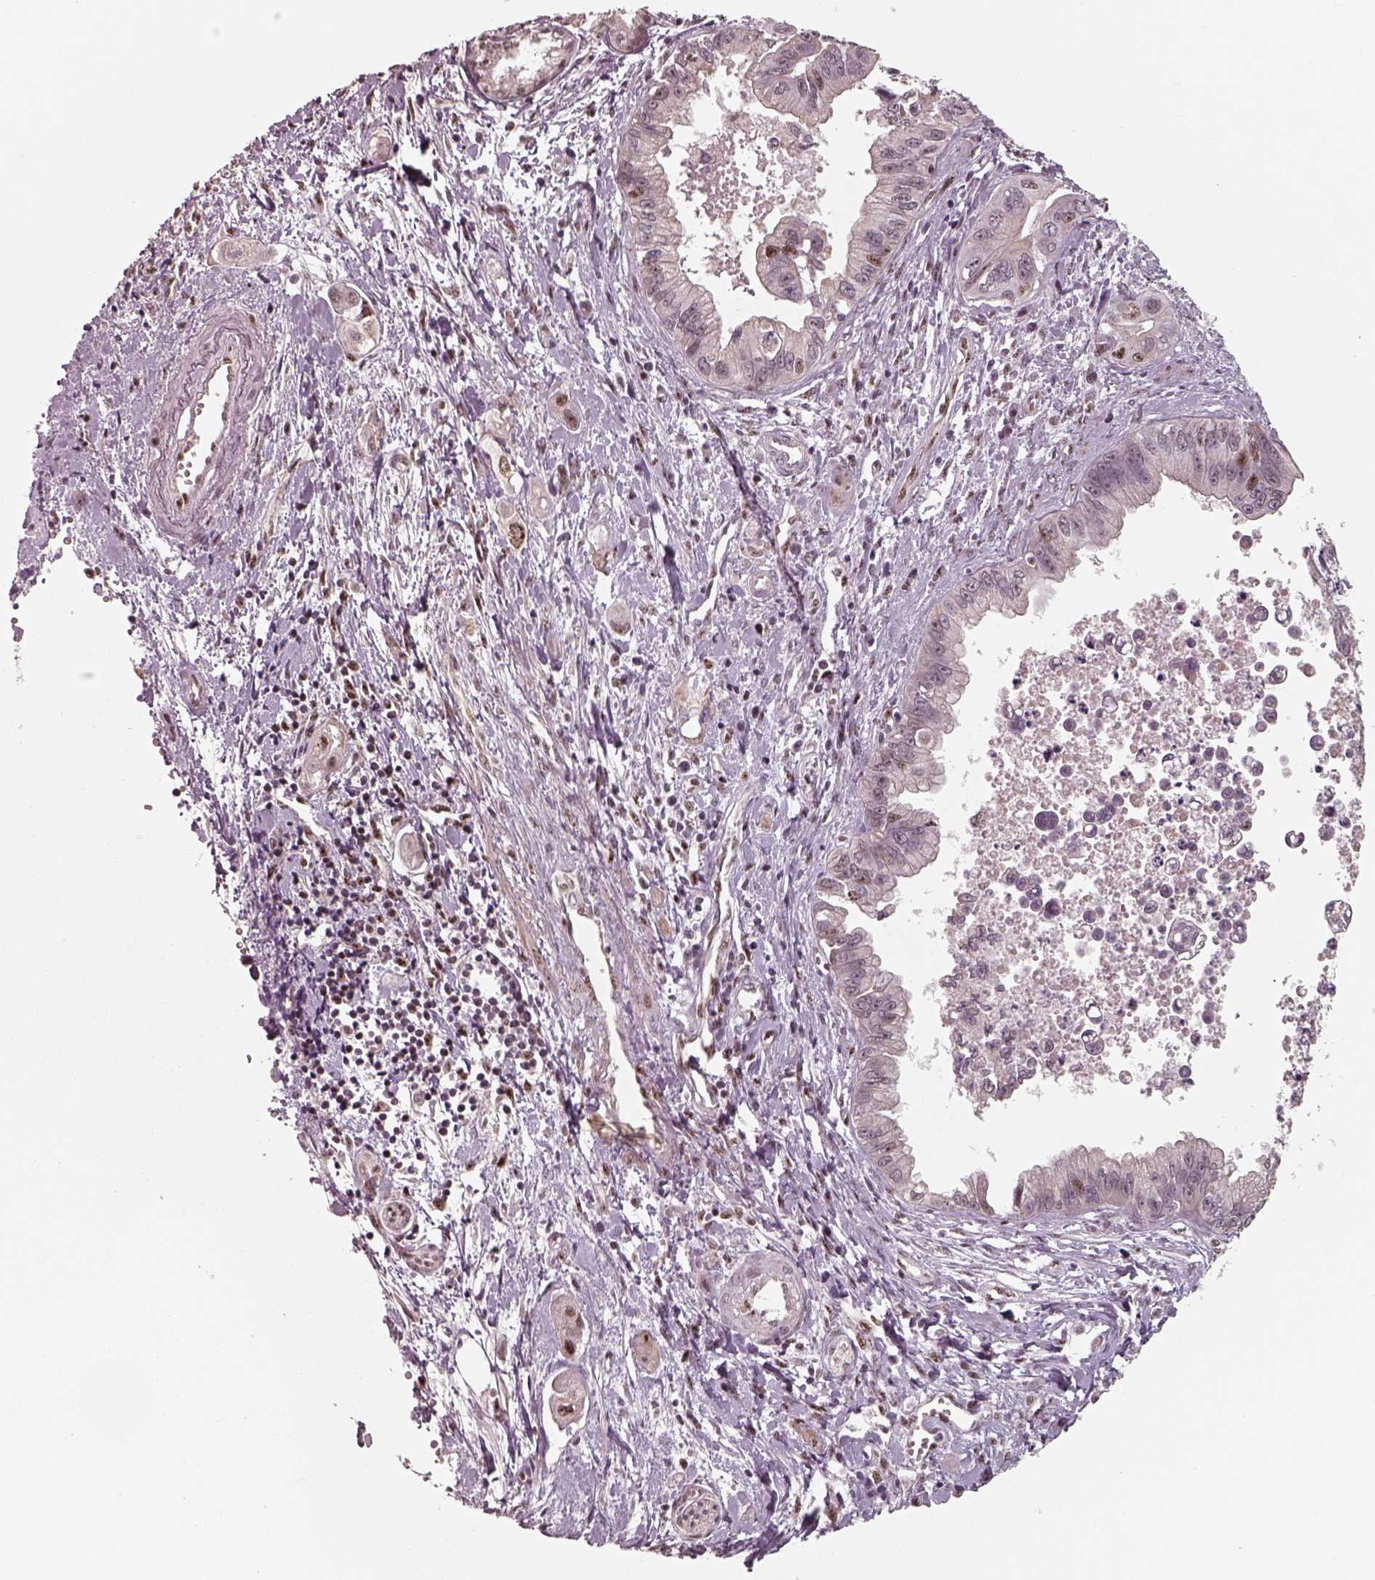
{"staining": {"intensity": "moderate", "quantity": "<25%", "location": "nuclear"}, "tissue": "pancreatic cancer", "cell_type": "Tumor cells", "image_type": "cancer", "snomed": [{"axis": "morphology", "description": "Adenocarcinoma, NOS"}, {"axis": "topography", "description": "Pancreas"}], "caption": "Human pancreatic cancer (adenocarcinoma) stained with a brown dye exhibits moderate nuclear positive staining in about <25% of tumor cells.", "gene": "ATXN7L3", "patient": {"sex": "male", "age": 60}}